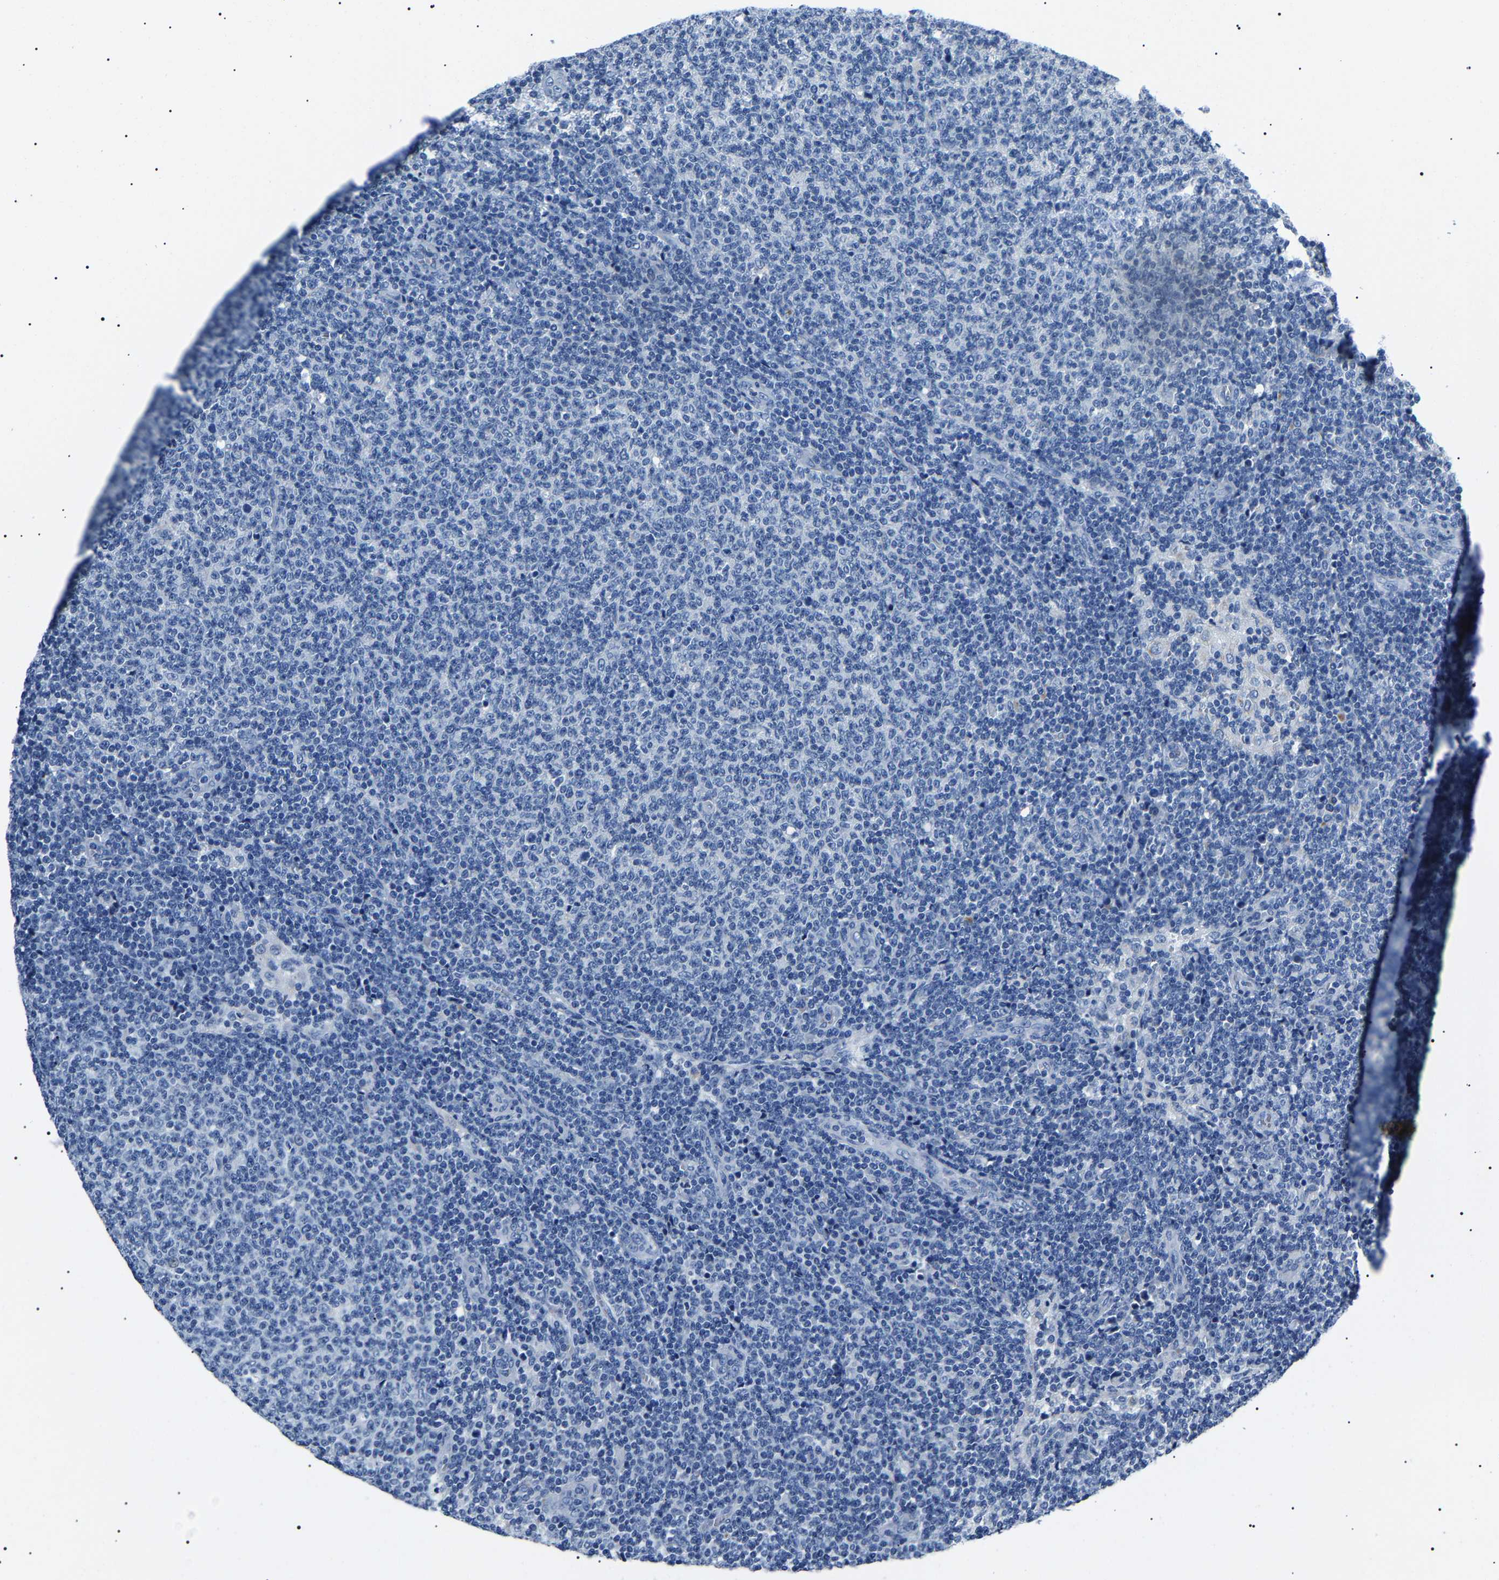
{"staining": {"intensity": "negative", "quantity": "none", "location": "none"}, "tissue": "lymphoma", "cell_type": "Tumor cells", "image_type": "cancer", "snomed": [{"axis": "morphology", "description": "Malignant lymphoma, non-Hodgkin's type, Low grade"}, {"axis": "topography", "description": "Lymph node"}], "caption": "Immunohistochemistry photomicrograph of low-grade malignant lymphoma, non-Hodgkin's type stained for a protein (brown), which reveals no positivity in tumor cells. (DAB immunohistochemistry, high magnification).", "gene": "KLK15", "patient": {"sex": "male", "age": 66}}